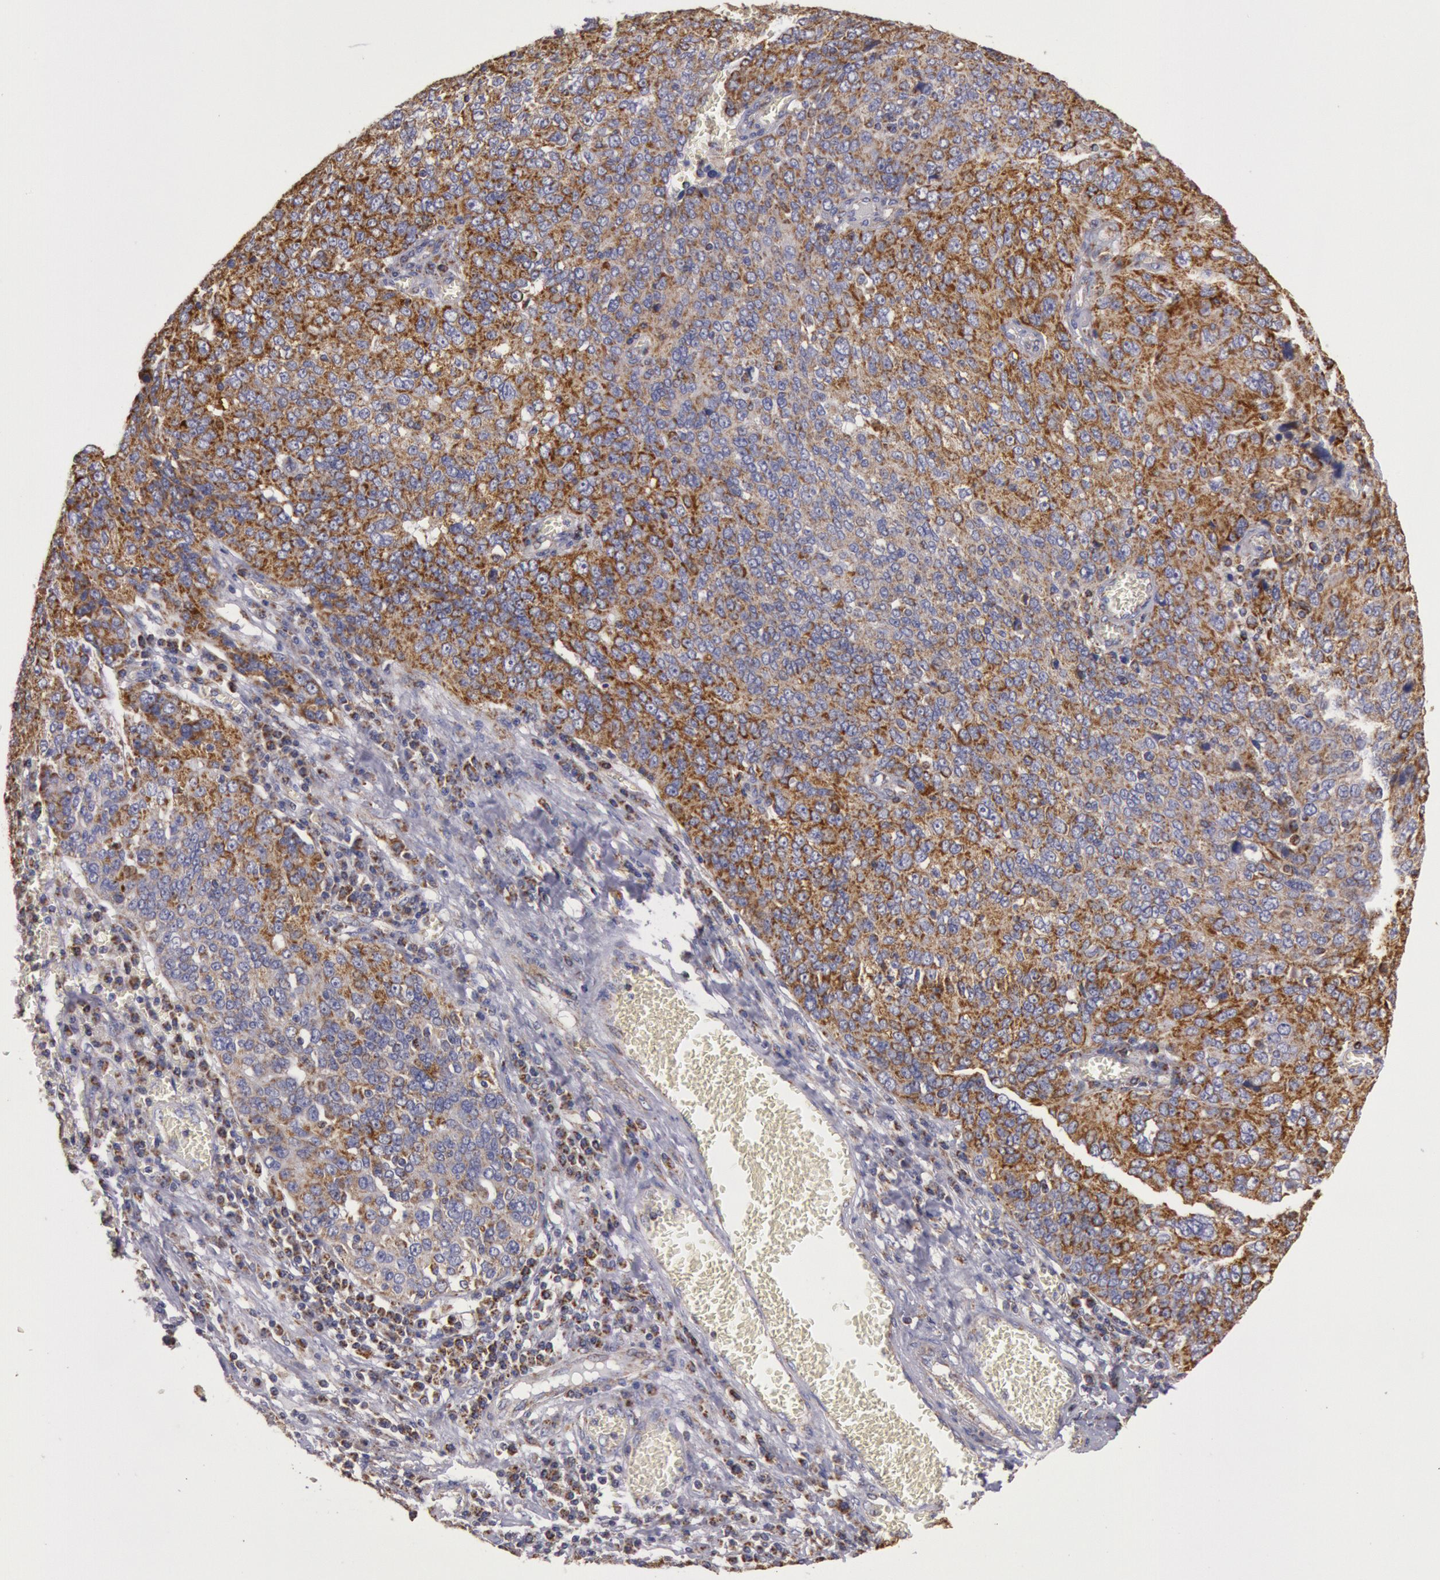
{"staining": {"intensity": "weak", "quantity": "25%-75%", "location": "cytoplasmic/membranous"}, "tissue": "ovarian cancer", "cell_type": "Tumor cells", "image_type": "cancer", "snomed": [{"axis": "morphology", "description": "Carcinoma, endometroid"}, {"axis": "topography", "description": "Ovary"}], "caption": "A brown stain labels weak cytoplasmic/membranous expression of a protein in endometroid carcinoma (ovarian) tumor cells. (DAB IHC with brightfield microscopy, high magnification).", "gene": "CYC1", "patient": {"sex": "female", "age": 75}}